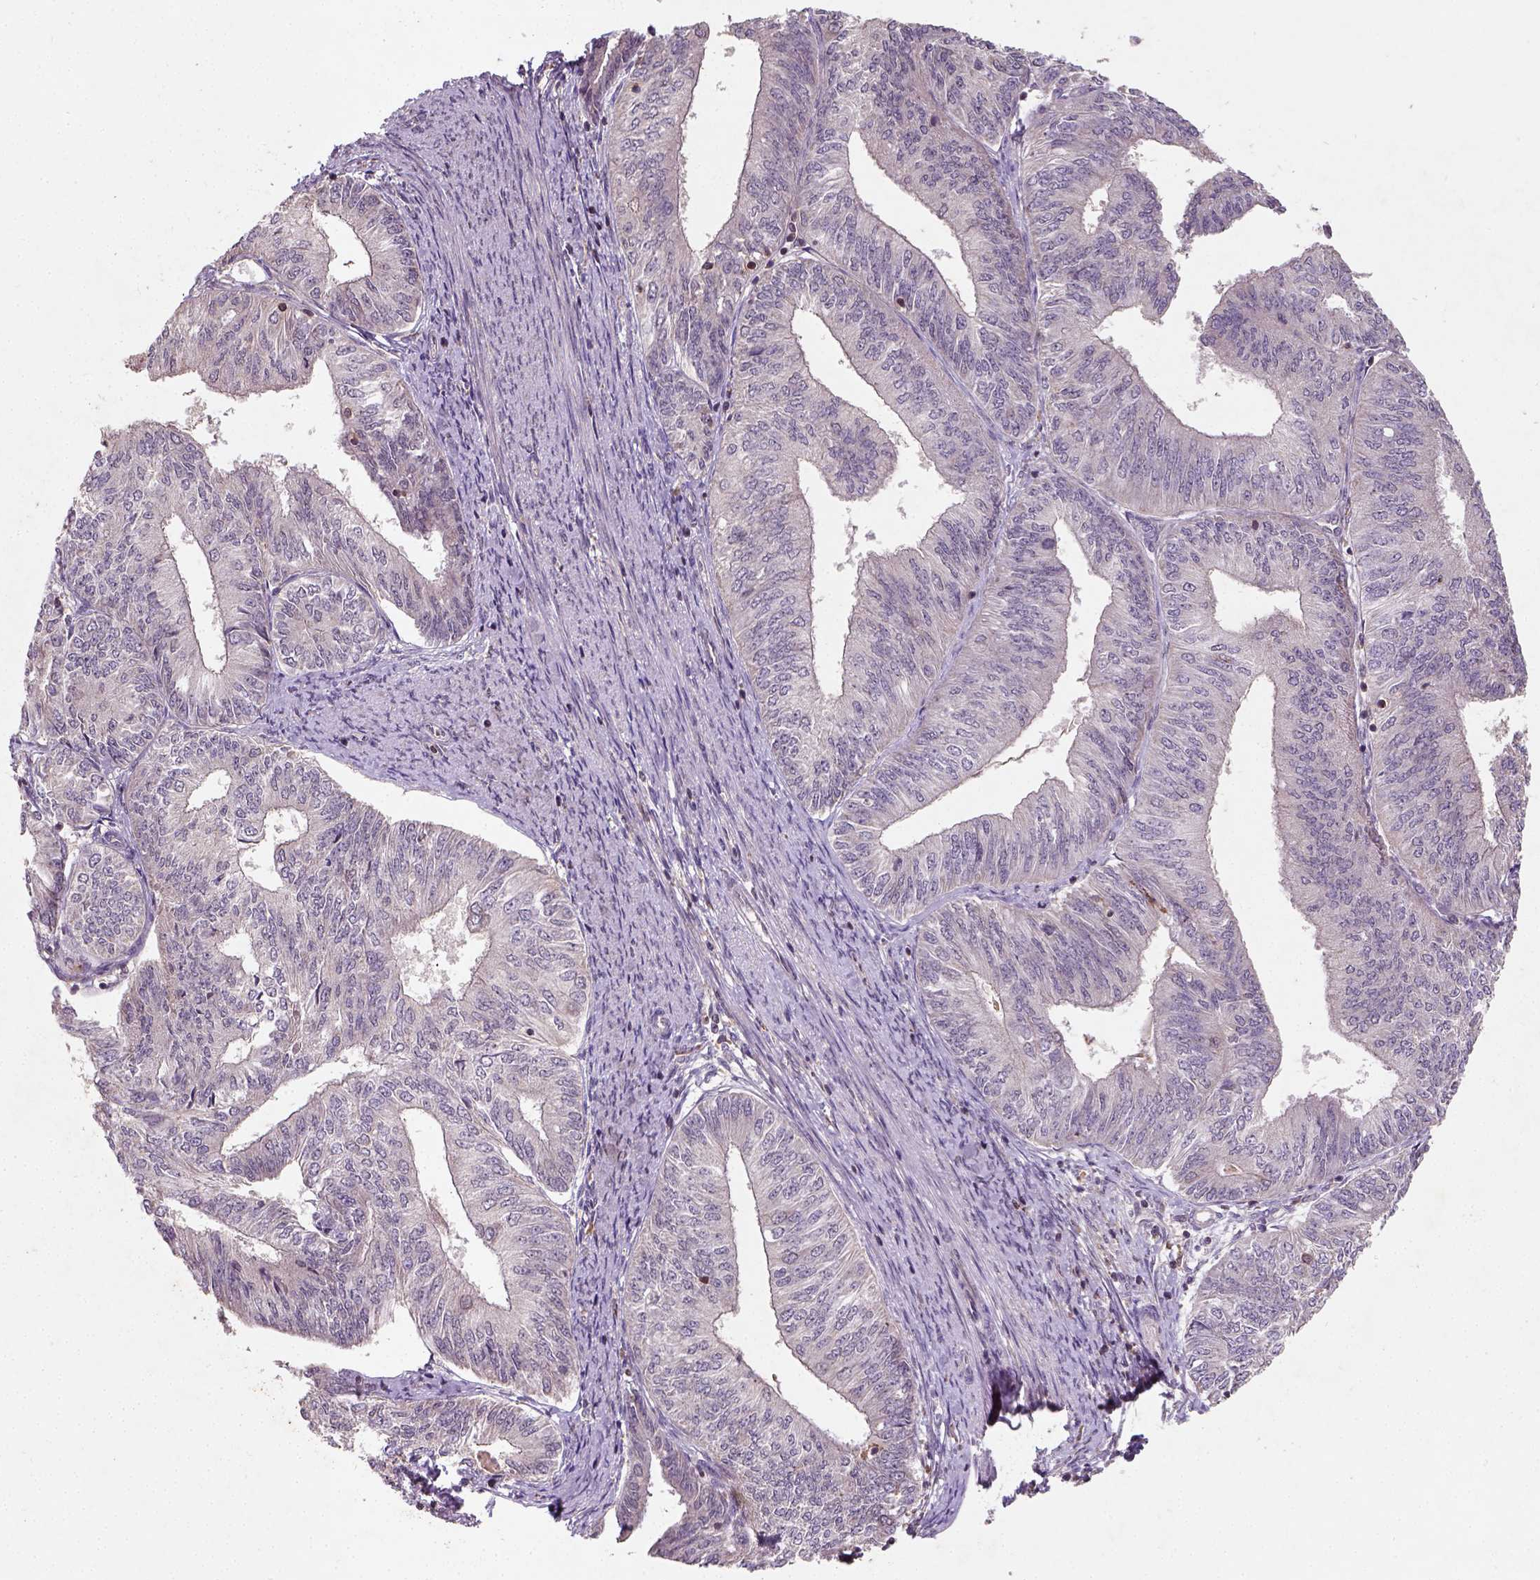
{"staining": {"intensity": "negative", "quantity": "none", "location": "none"}, "tissue": "endometrial cancer", "cell_type": "Tumor cells", "image_type": "cancer", "snomed": [{"axis": "morphology", "description": "Adenocarcinoma, NOS"}, {"axis": "topography", "description": "Endometrium"}], "caption": "IHC of human endometrial adenocarcinoma demonstrates no positivity in tumor cells.", "gene": "CAMKK1", "patient": {"sex": "female", "age": 58}}